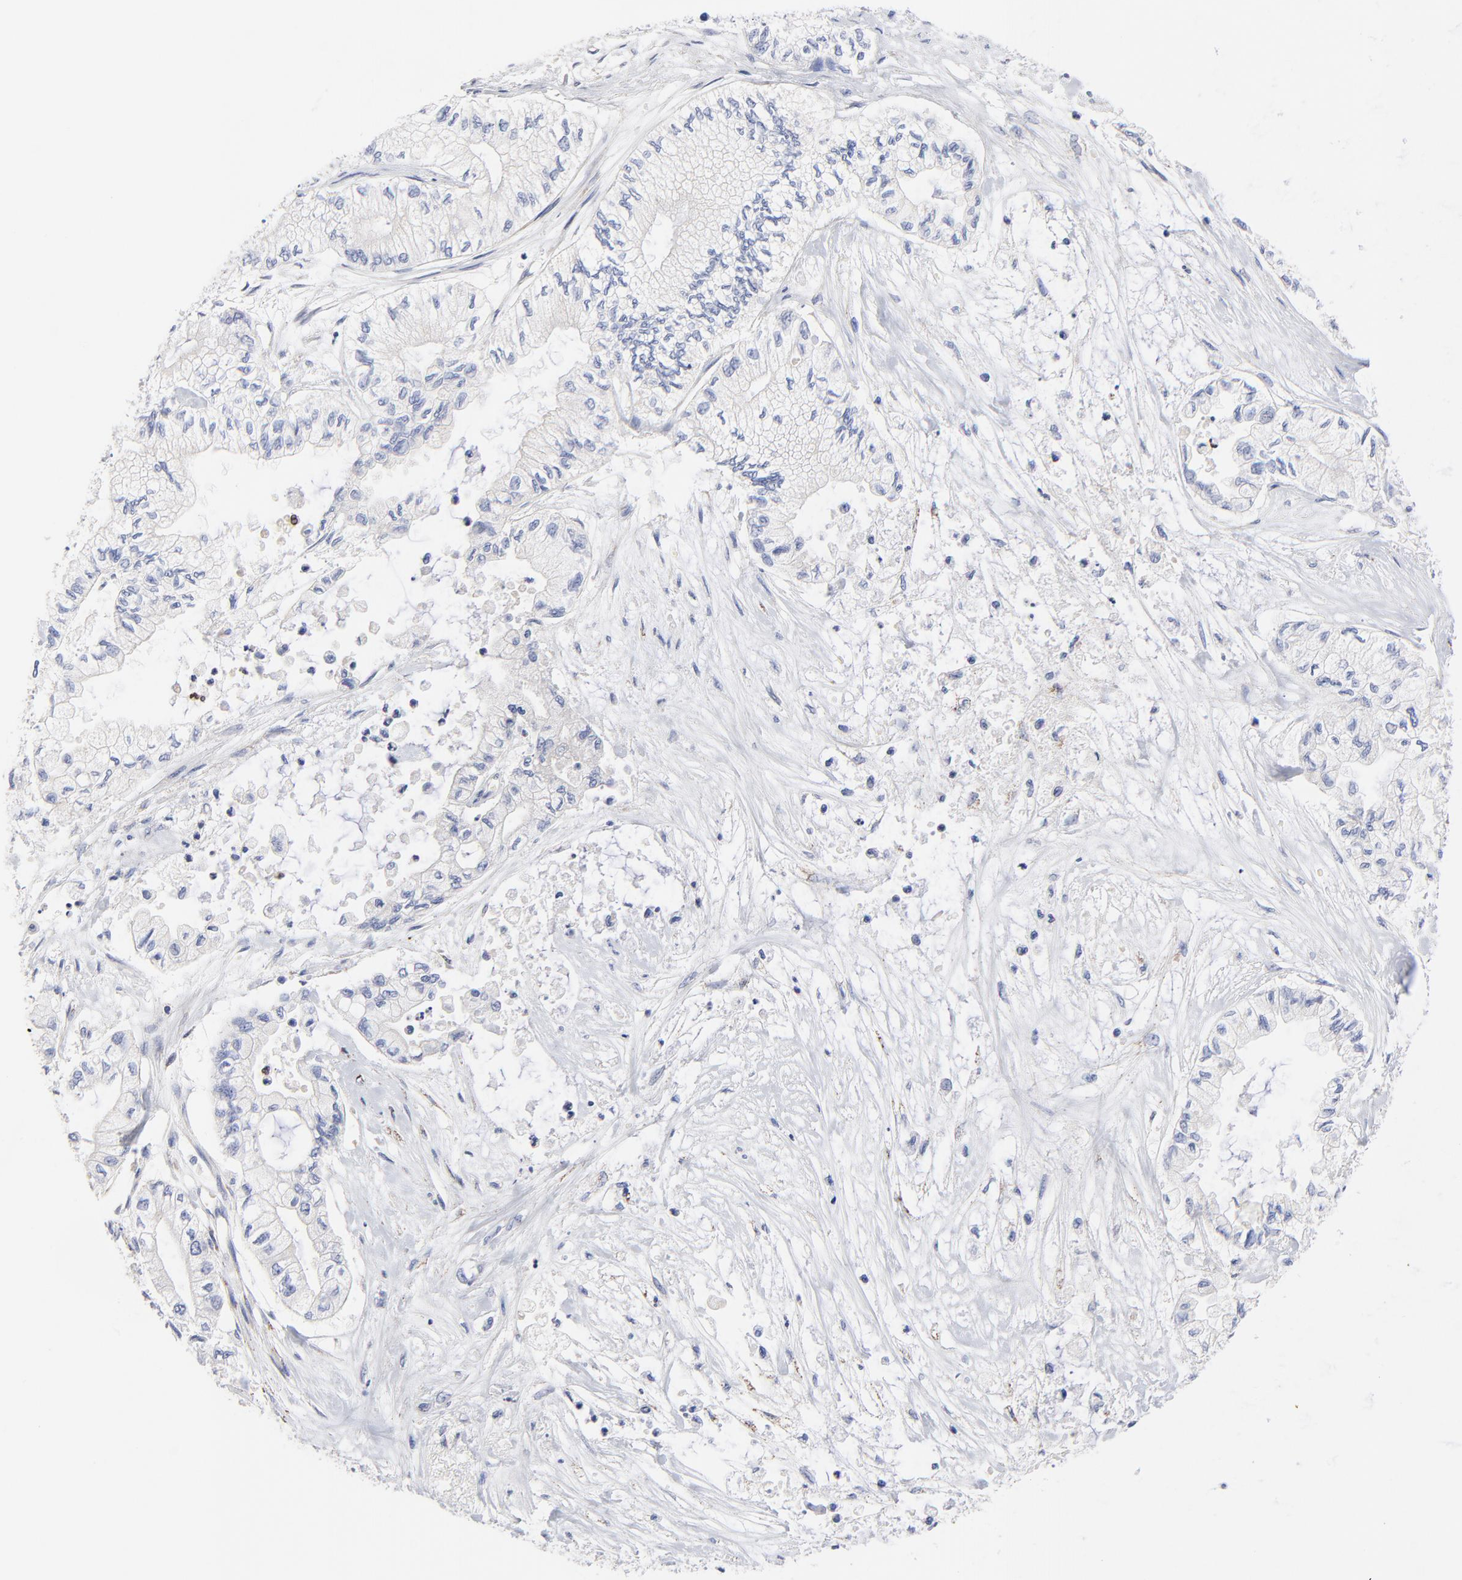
{"staining": {"intensity": "negative", "quantity": "none", "location": "none"}, "tissue": "pancreatic cancer", "cell_type": "Tumor cells", "image_type": "cancer", "snomed": [{"axis": "morphology", "description": "Adenocarcinoma, NOS"}, {"axis": "topography", "description": "Pancreas"}], "caption": "This is an immunohistochemistry (IHC) histopathology image of human pancreatic adenocarcinoma. There is no positivity in tumor cells.", "gene": "FBXO10", "patient": {"sex": "male", "age": 79}}